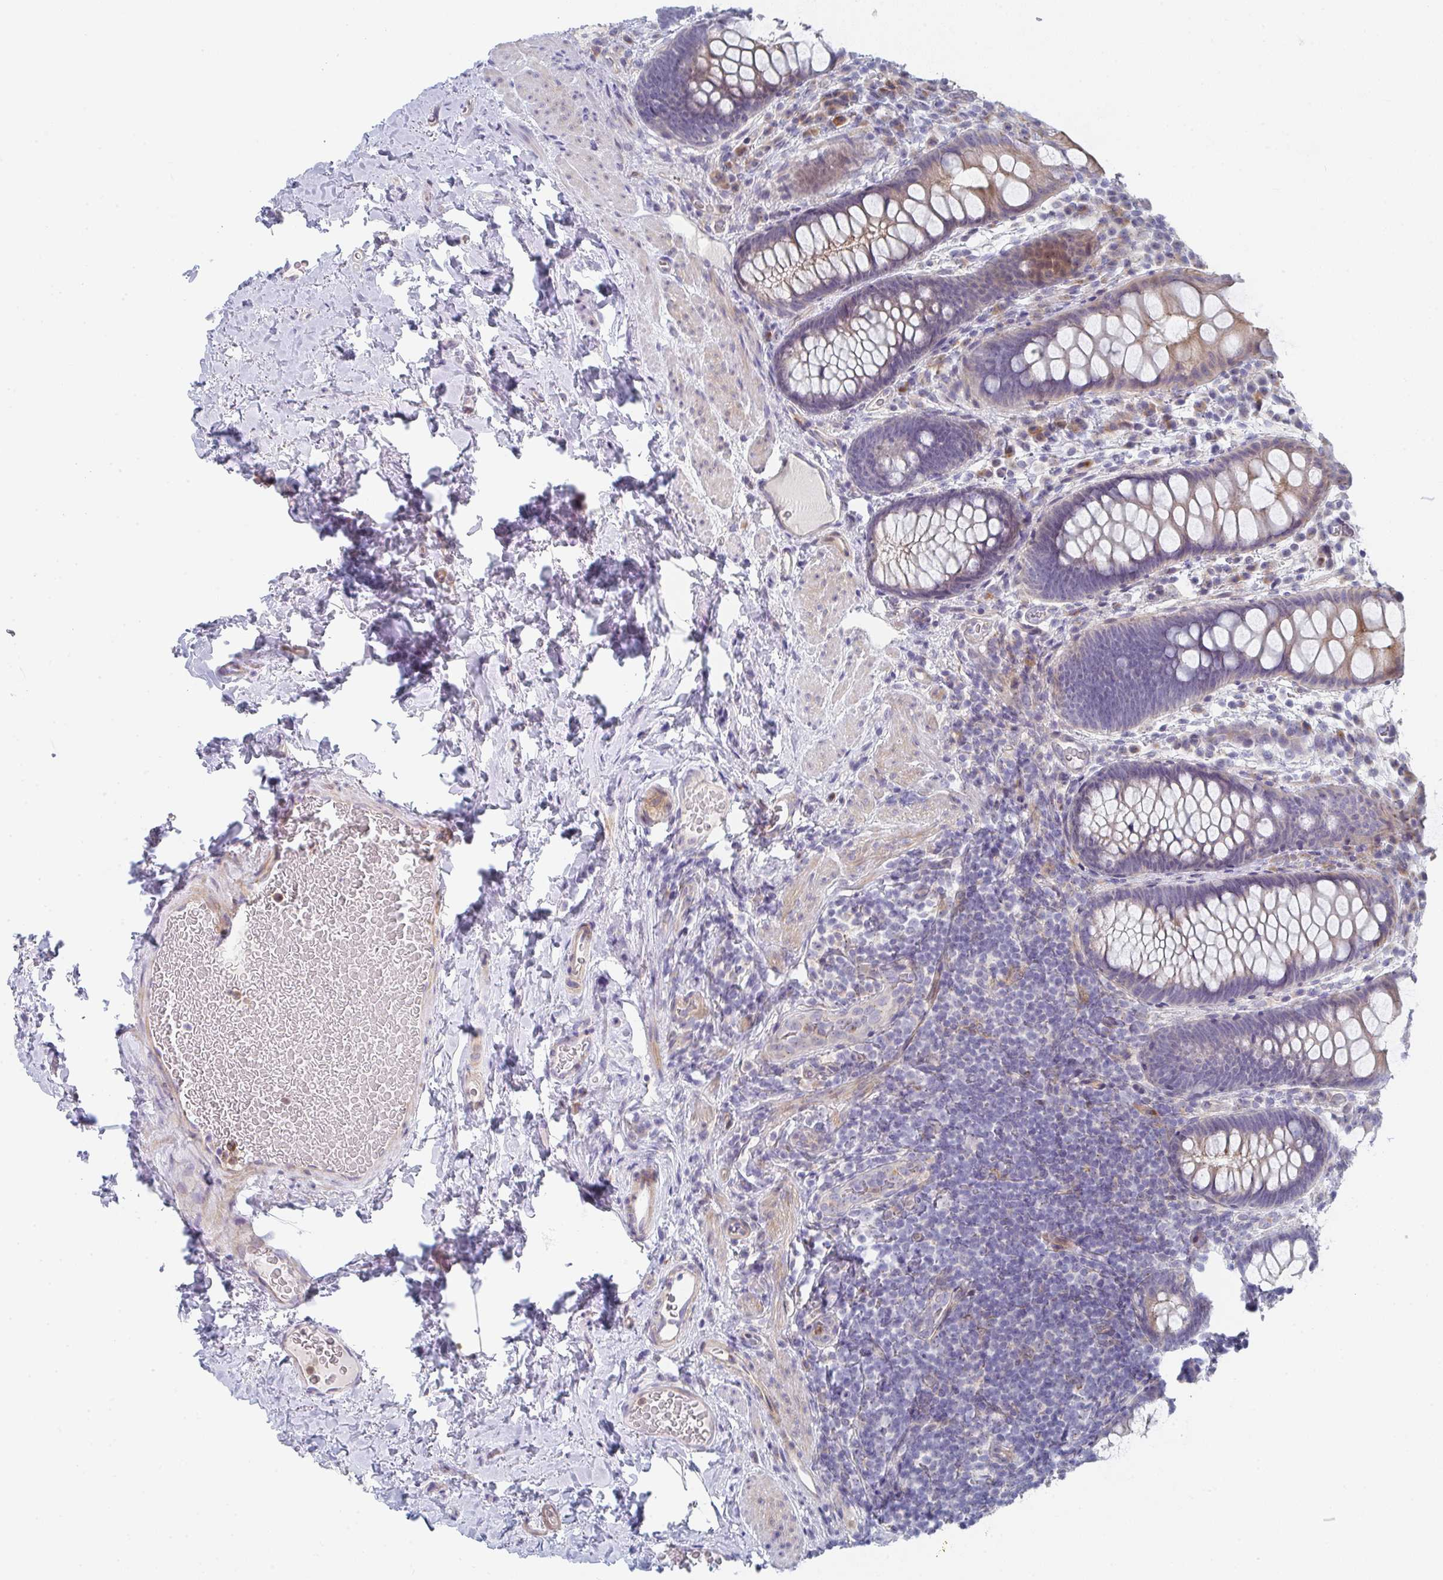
{"staining": {"intensity": "moderate", "quantity": "25%-75%", "location": "cytoplasmic/membranous"}, "tissue": "rectum", "cell_type": "Glandular cells", "image_type": "normal", "snomed": [{"axis": "morphology", "description": "Normal tissue, NOS"}, {"axis": "topography", "description": "Rectum"}], "caption": "Rectum stained with immunohistochemistry (IHC) displays moderate cytoplasmic/membranous positivity in about 25%-75% of glandular cells.", "gene": "KLHL33", "patient": {"sex": "female", "age": 69}}